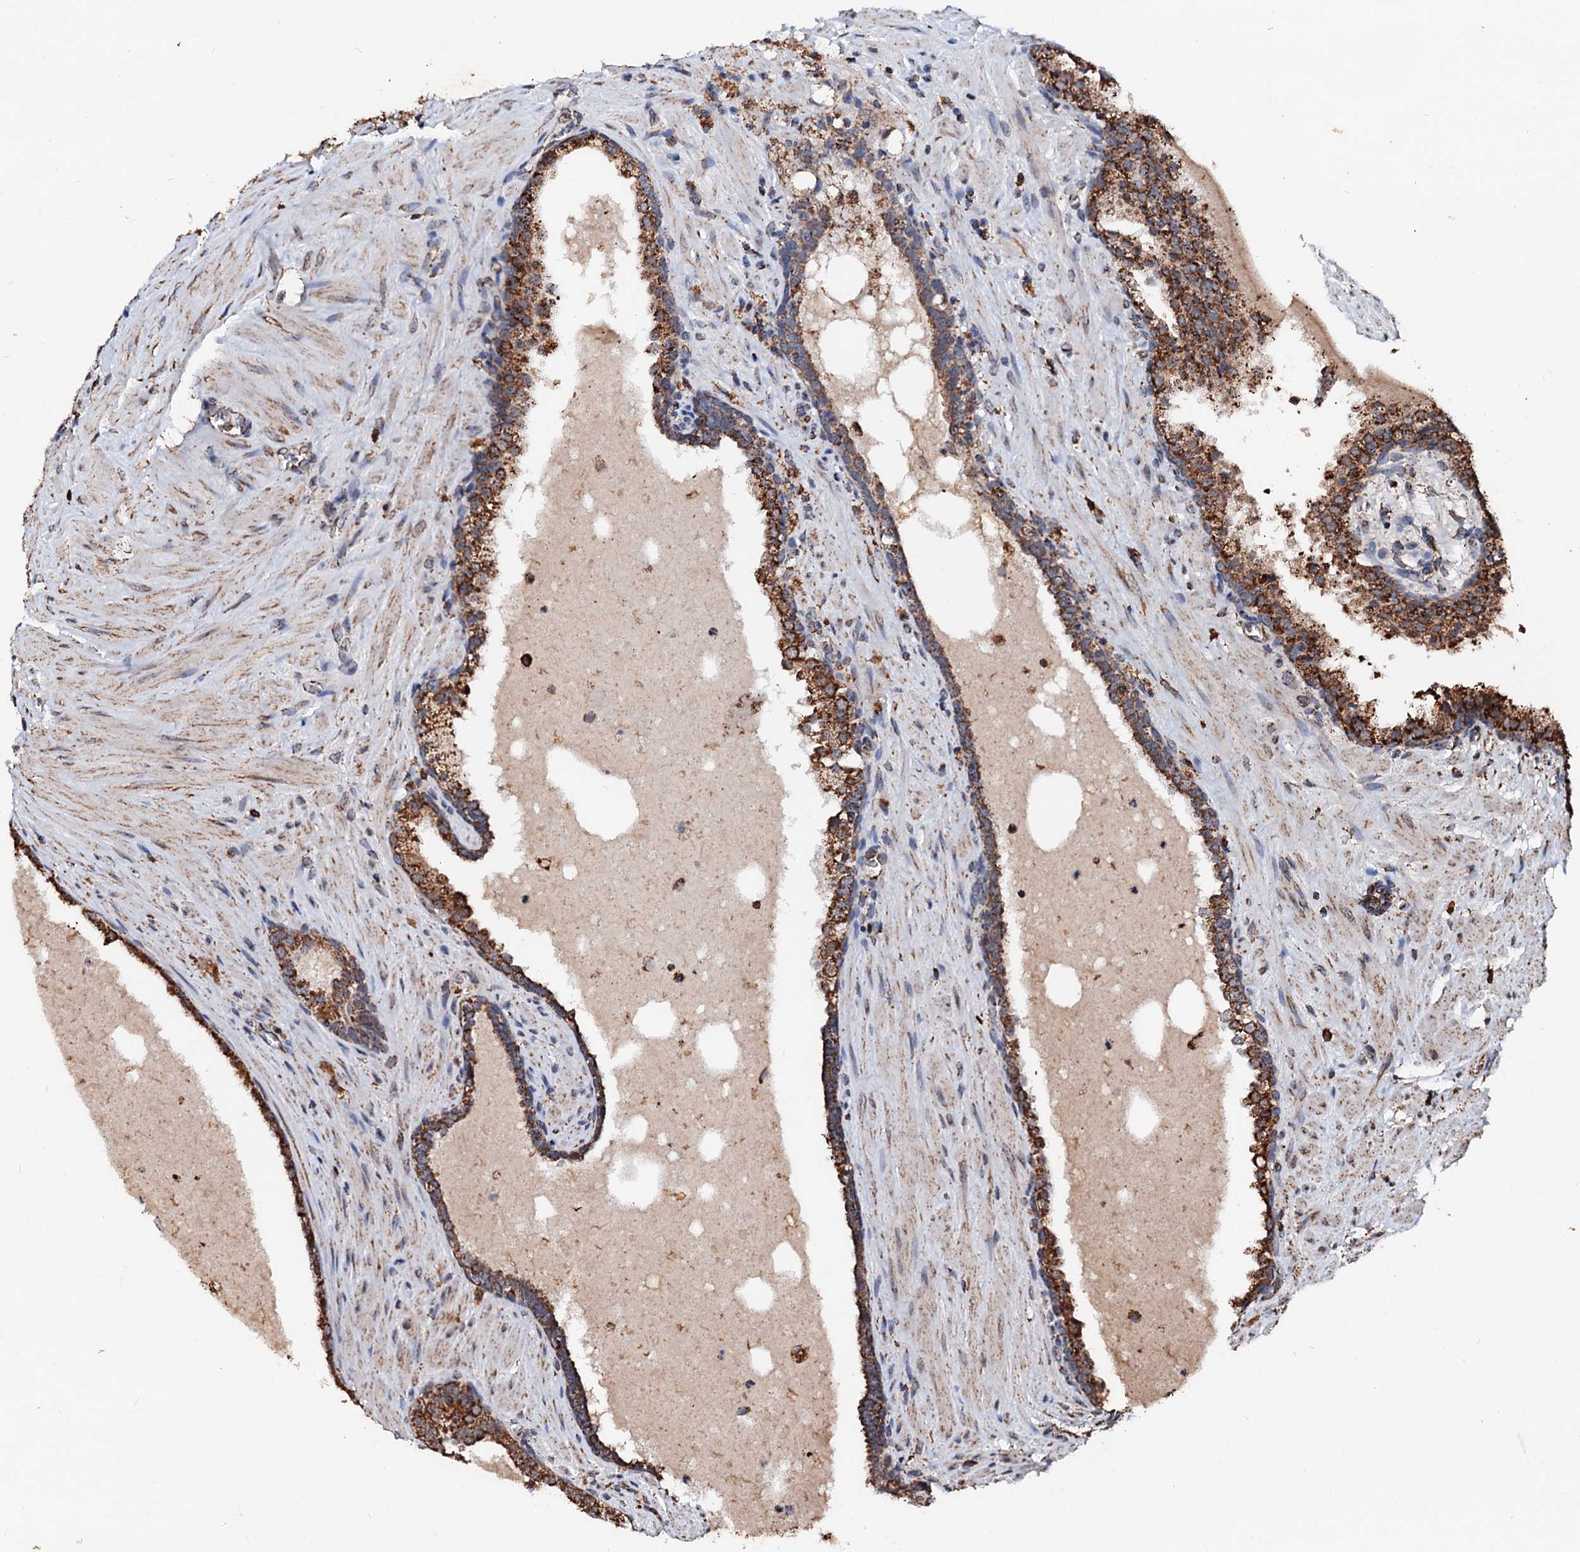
{"staining": {"intensity": "strong", "quantity": ">75%", "location": "cytoplasmic/membranous"}, "tissue": "prostate cancer", "cell_type": "Tumor cells", "image_type": "cancer", "snomed": [{"axis": "morphology", "description": "Adenocarcinoma, High grade"}, {"axis": "topography", "description": "Prostate"}], "caption": "Prostate cancer tissue exhibits strong cytoplasmic/membranous staining in about >75% of tumor cells", "gene": "SECISBP2L", "patient": {"sex": "male", "age": 65}}